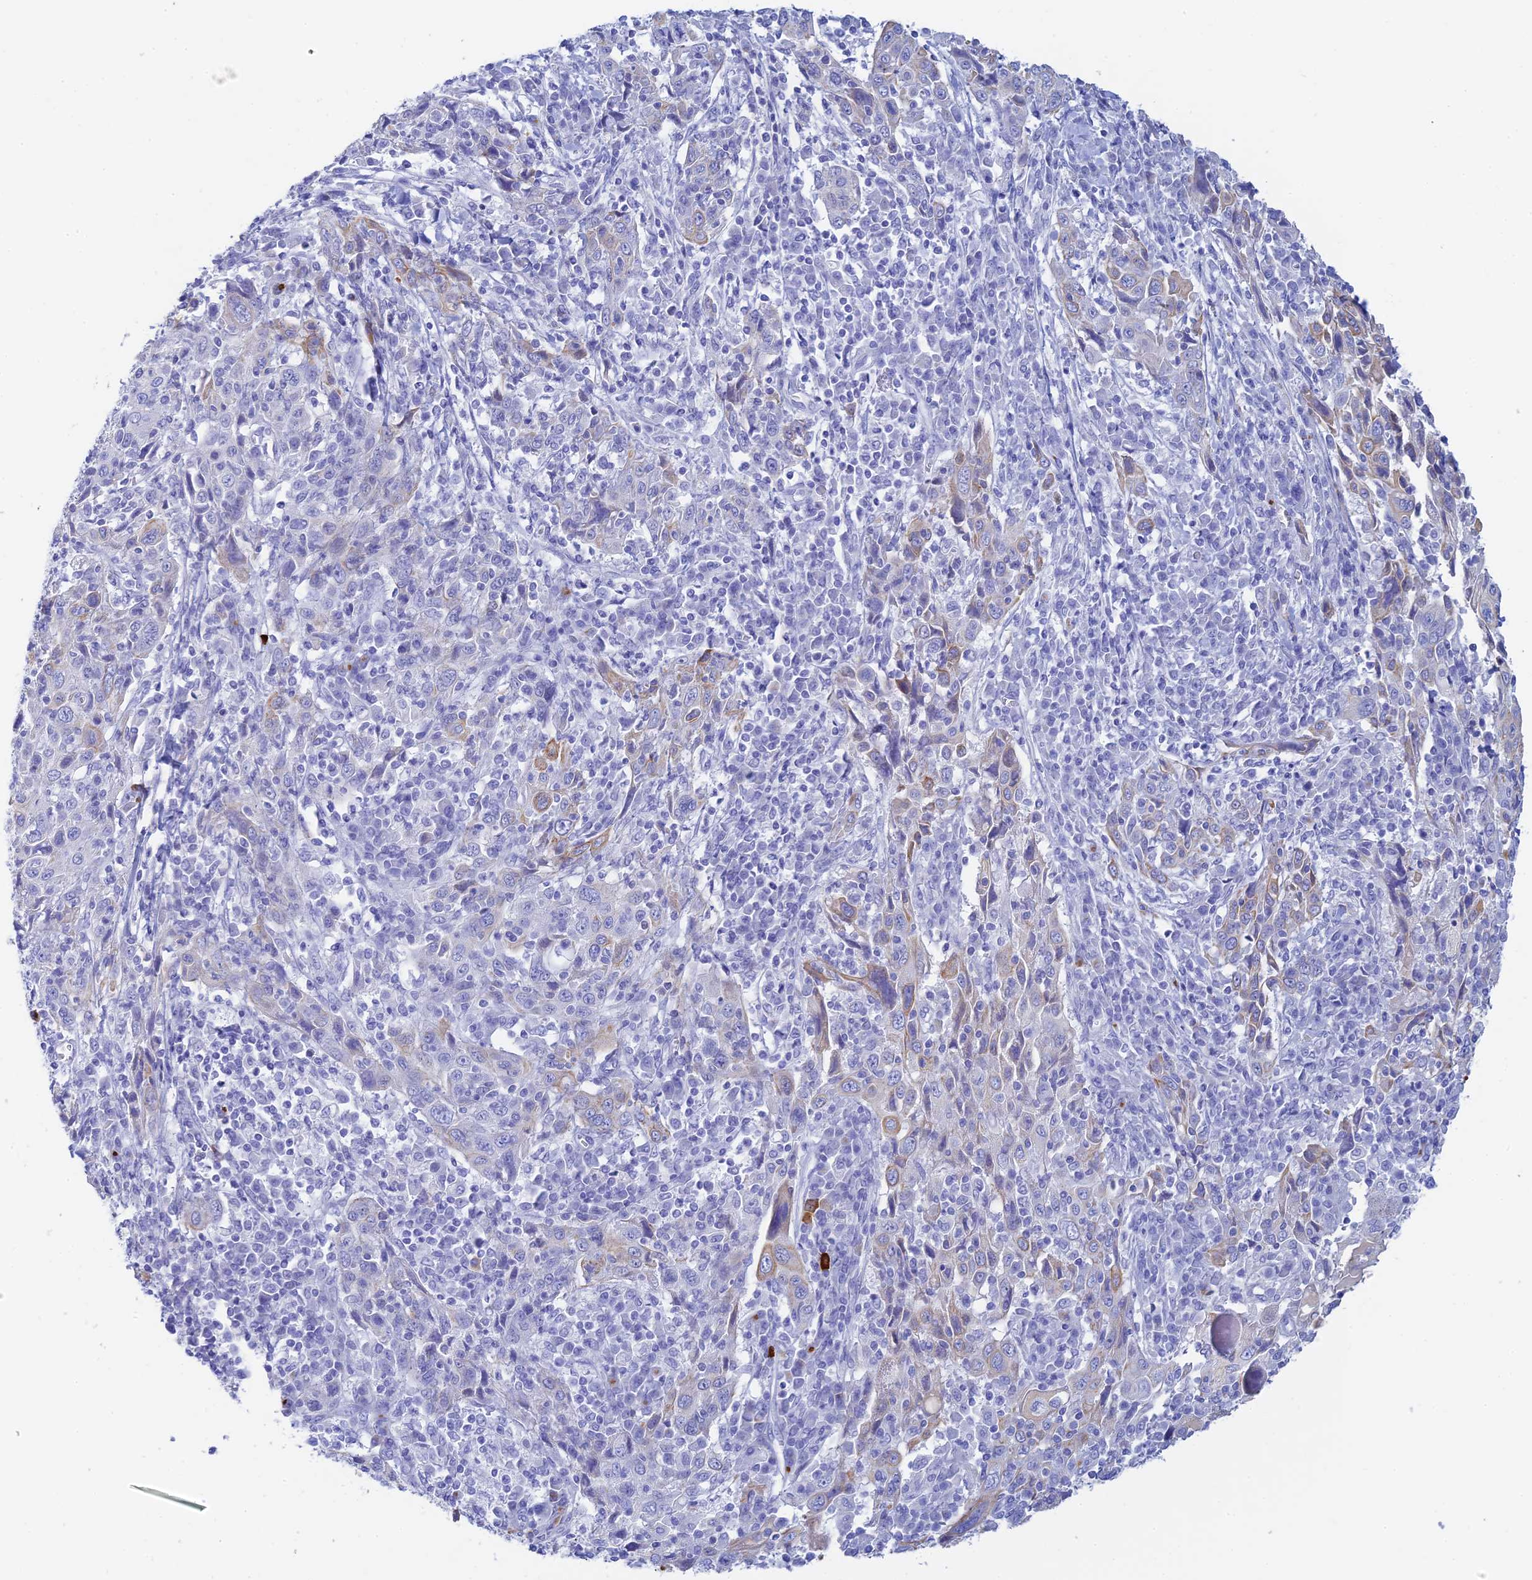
{"staining": {"intensity": "weak", "quantity": "<25%", "location": "cytoplasmic/membranous"}, "tissue": "cervical cancer", "cell_type": "Tumor cells", "image_type": "cancer", "snomed": [{"axis": "morphology", "description": "Squamous cell carcinoma, NOS"}, {"axis": "topography", "description": "Cervix"}], "caption": "Tumor cells show no significant staining in cervical squamous cell carcinoma.", "gene": "CEP152", "patient": {"sex": "female", "age": 46}}